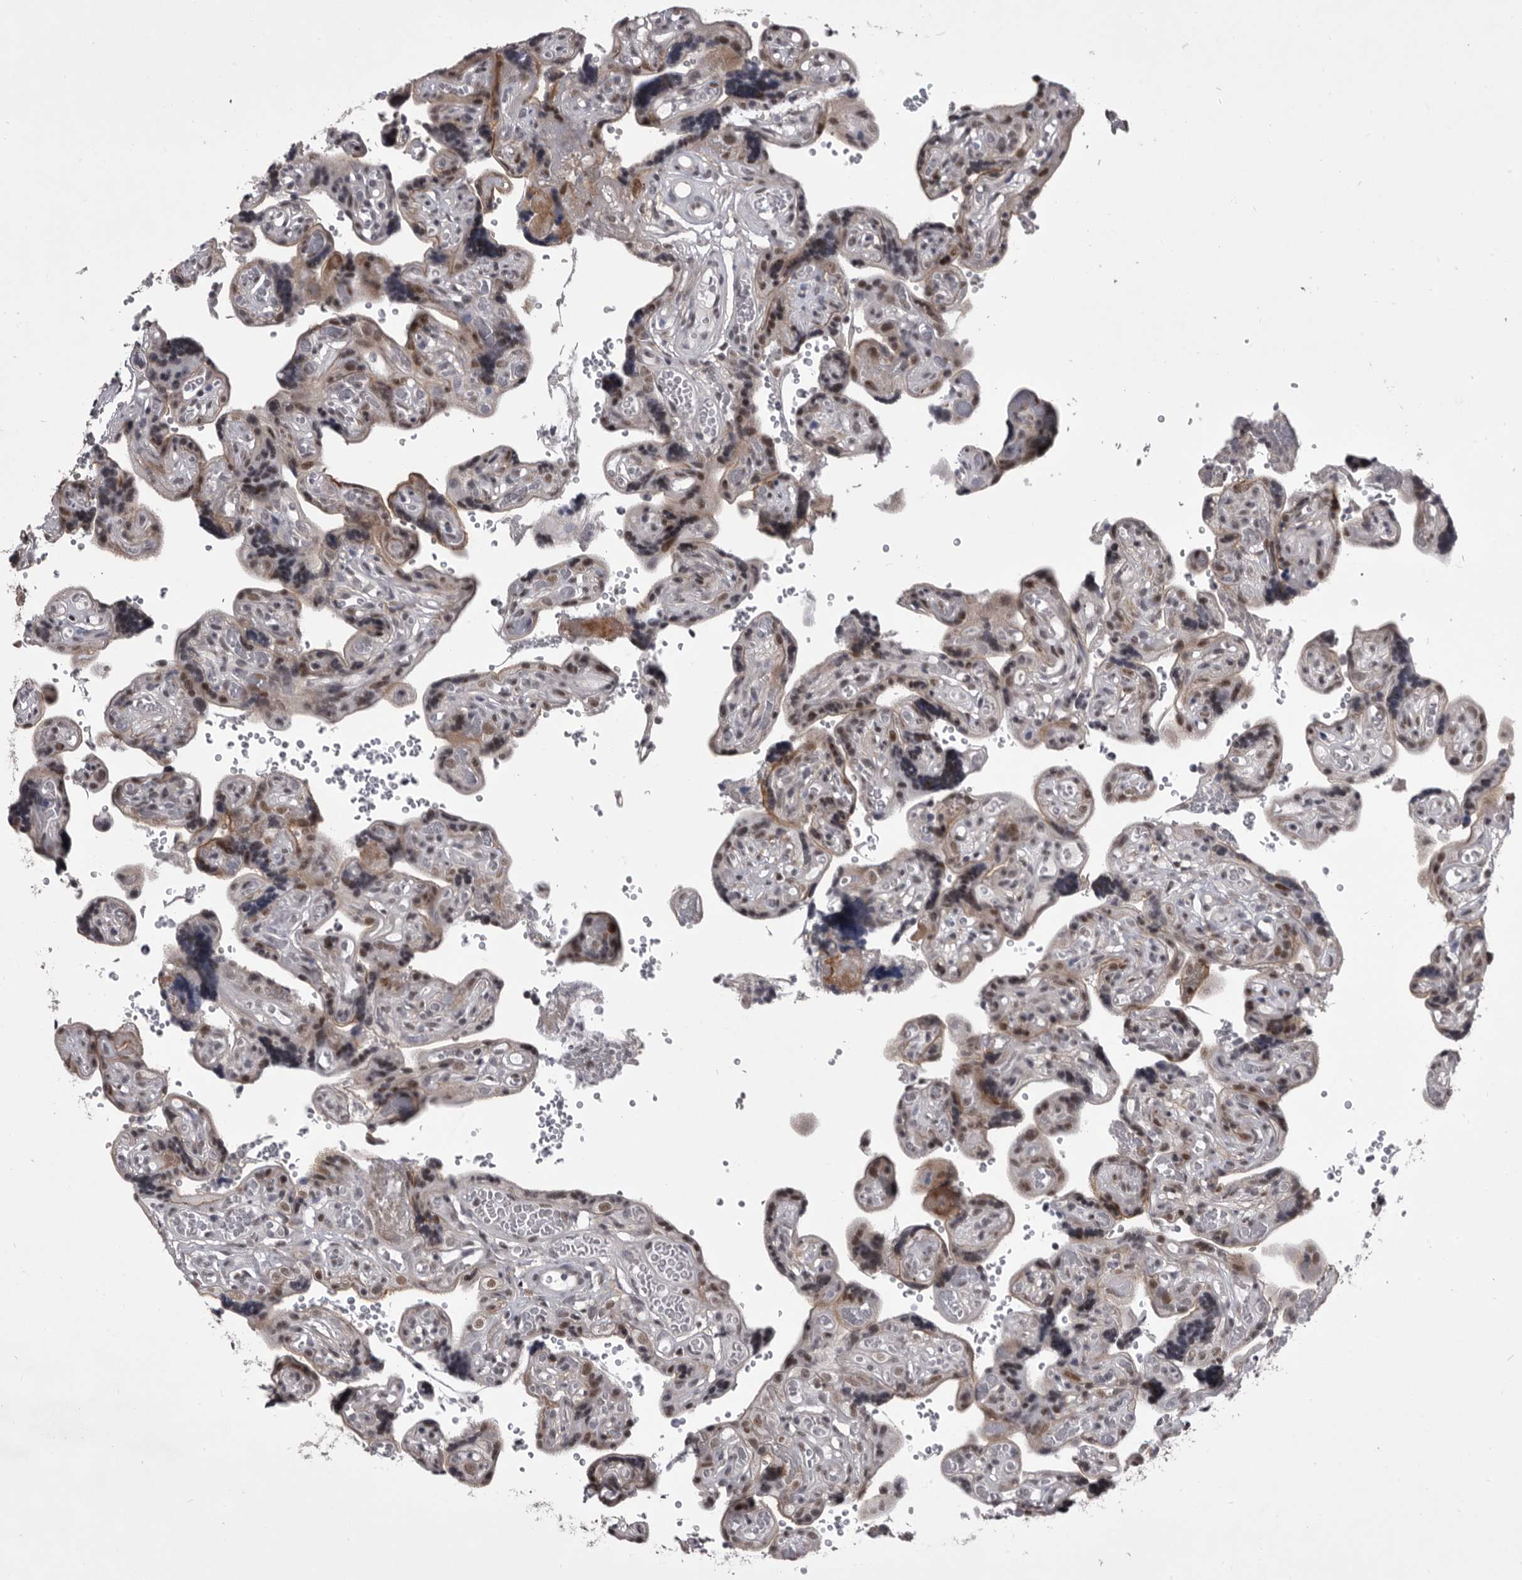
{"staining": {"intensity": "moderate", "quantity": "25%-75%", "location": "nuclear"}, "tissue": "placenta", "cell_type": "Decidual cells", "image_type": "normal", "snomed": [{"axis": "morphology", "description": "Normal tissue, NOS"}, {"axis": "topography", "description": "Placenta"}], "caption": "Placenta stained with a brown dye displays moderate nuclear positive expression in approximately 25%-75% of decidual cells.", "gene": "PRPF3", "patient": {"sex": "female", "age": 30}}